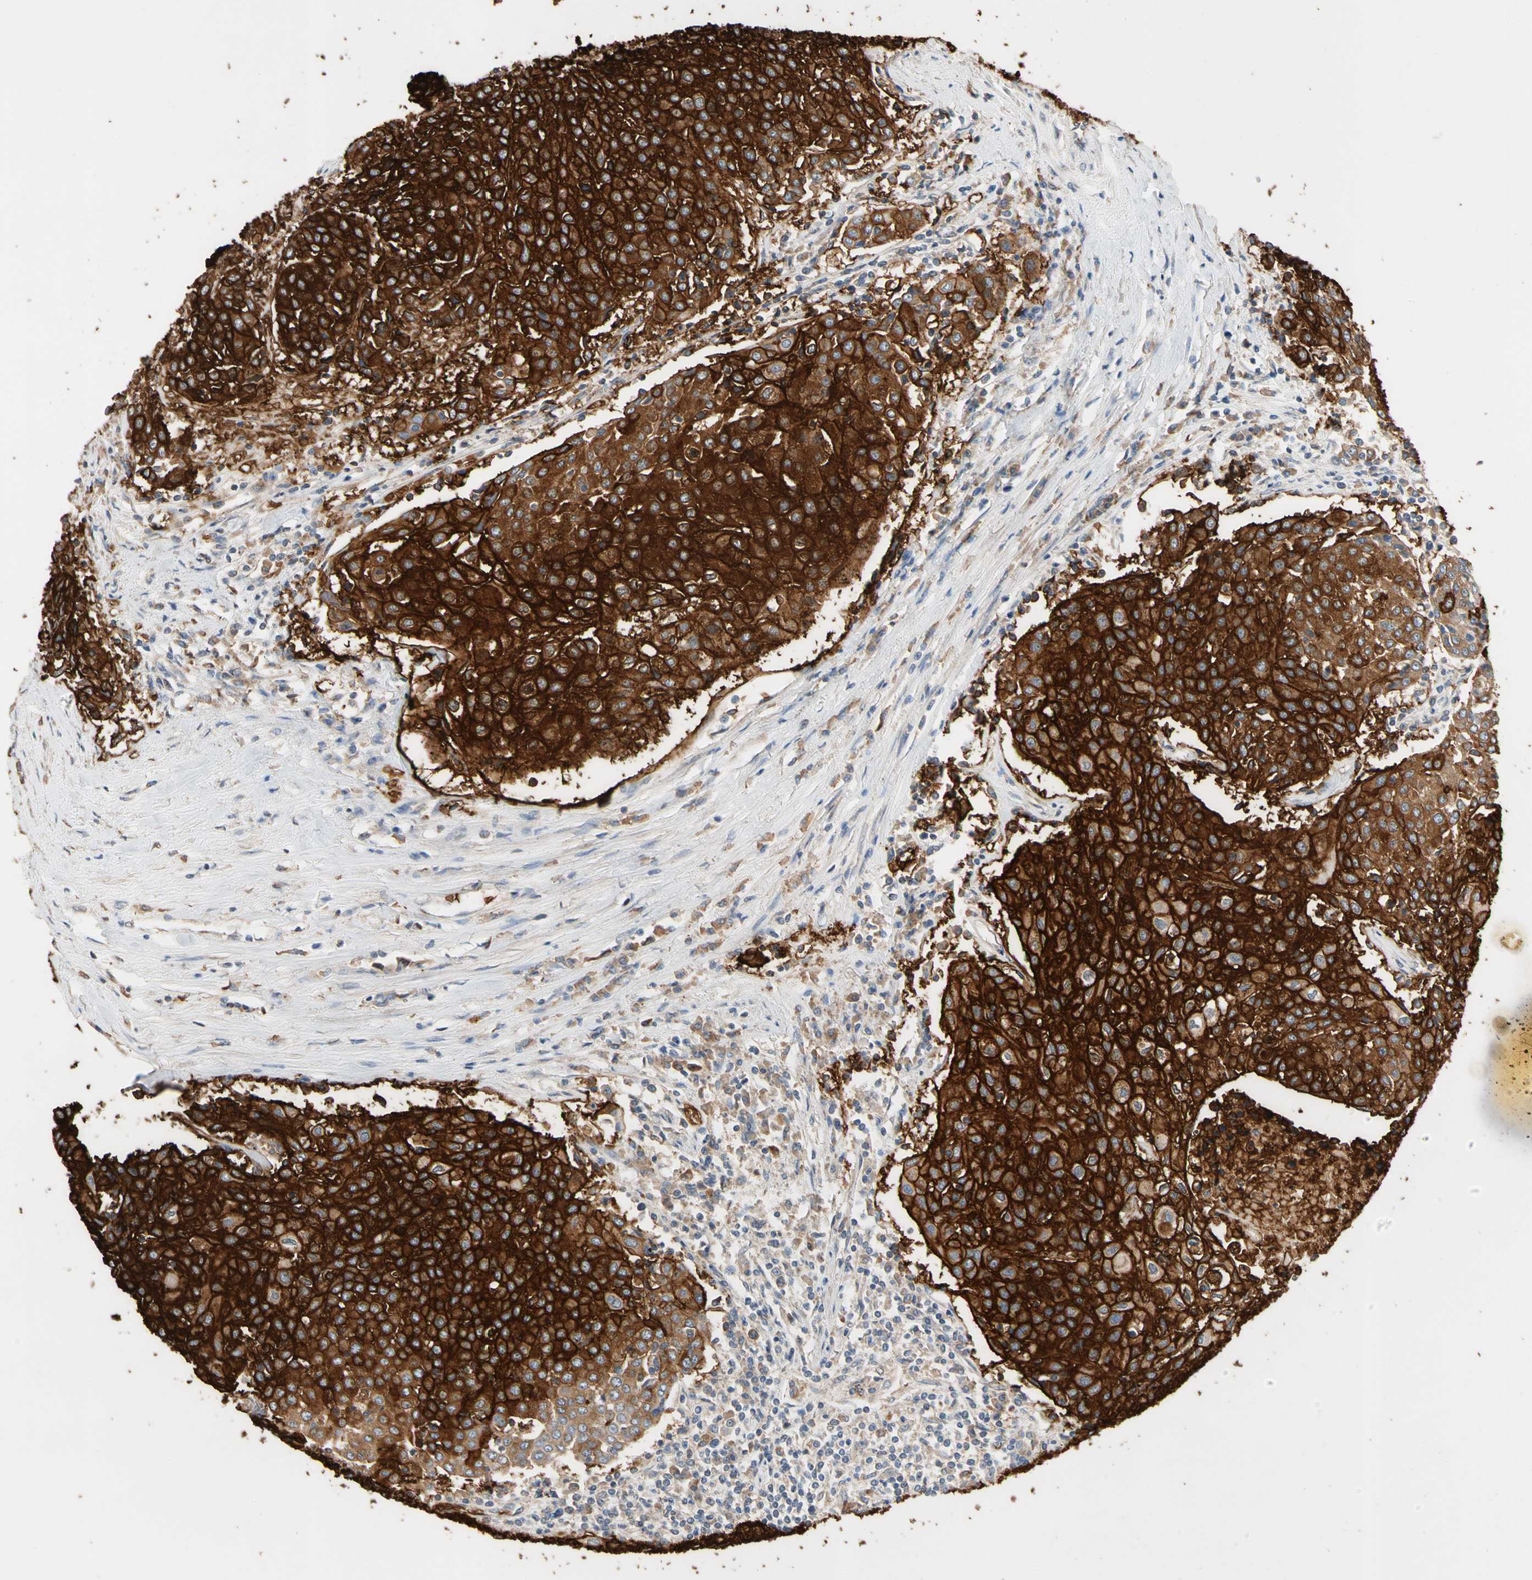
{"staining": {"intensity": "strong", "quantity": ">75%", "location": "cytoplasmic/membranous"}, "tissue": "urothelial cancer", "cell_type": "Tumor cells", "image_type": "cancer", "snomed": [{"axis": "morphology", "description": "Urothelial carcinoma, High grade"}, {"axis": "topography", "description": "Urinary bladder"}], "caption": "Immunohistochemical staining of high-grade urothelial carcinoma exhibits strong cytoplasmic/membranous protein staining in approximately >75% of tumor cells.", "gene": "RIOK2", "patient": {"sex": "female", "age": 85}}